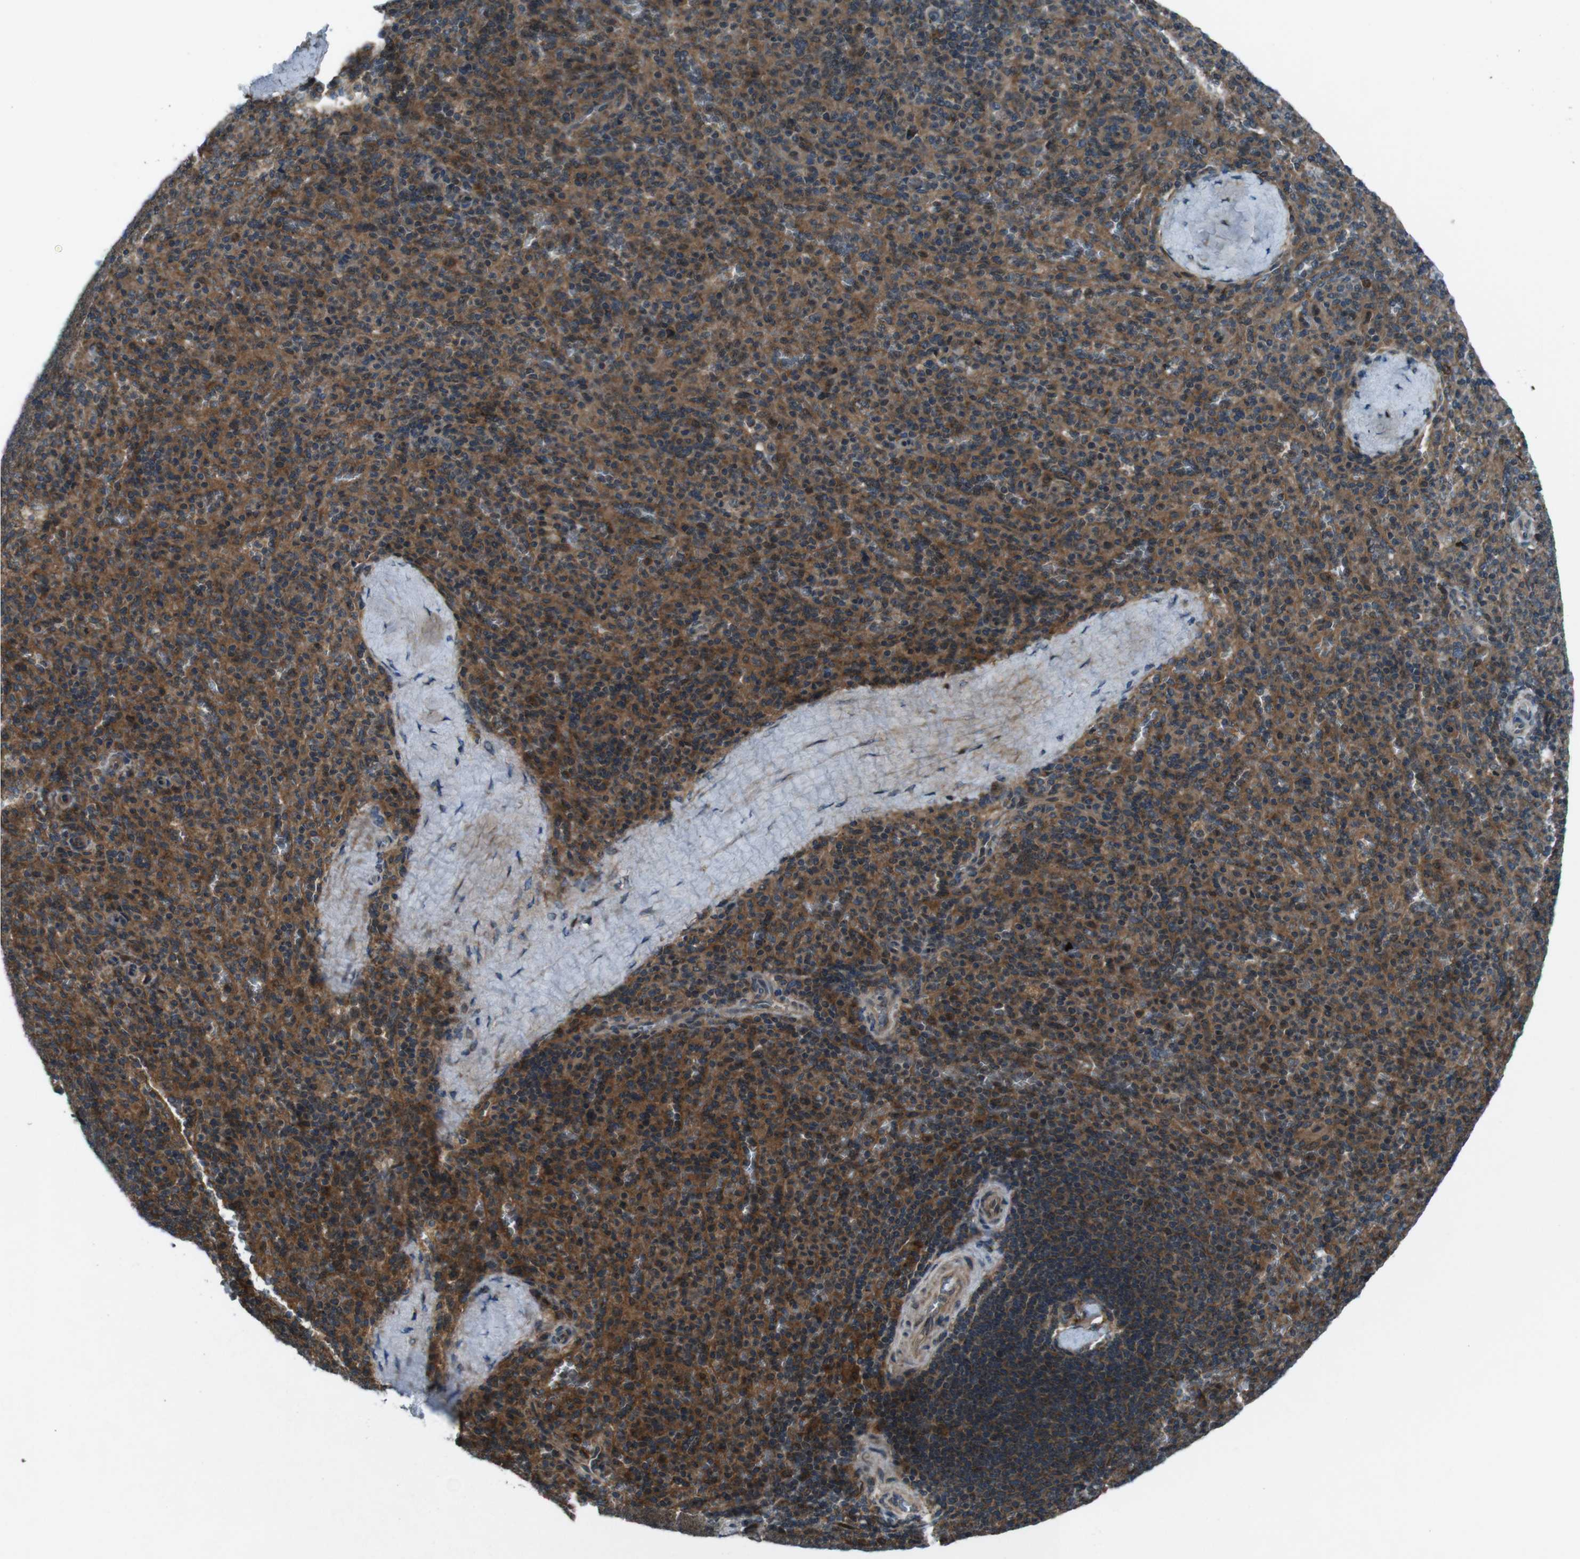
{"staining": {"intensity": "moderate", "quantity": "25%-75%", "location": "cytoplasmic/membranous"}, "tissue": "spleen", "cell_type": "Cells in red pulp", "image_type": "normal", "snomed": [{"axis": "morphology", "description": "Normal tissue, NOS"}, {"axis": "topography", "description": "Spleen"}], "caption": "An image of human spleen stained for a protein exhibits moderate cytoplasmic/membranous brown staining in cells in red pulp. (DAB (3,3'-diaminobenzidine) IHC, brown staining for protein, blue staining for nuclei).", "gene": "SLC27A4", "patient": {"sex": "male", "age": 36}}